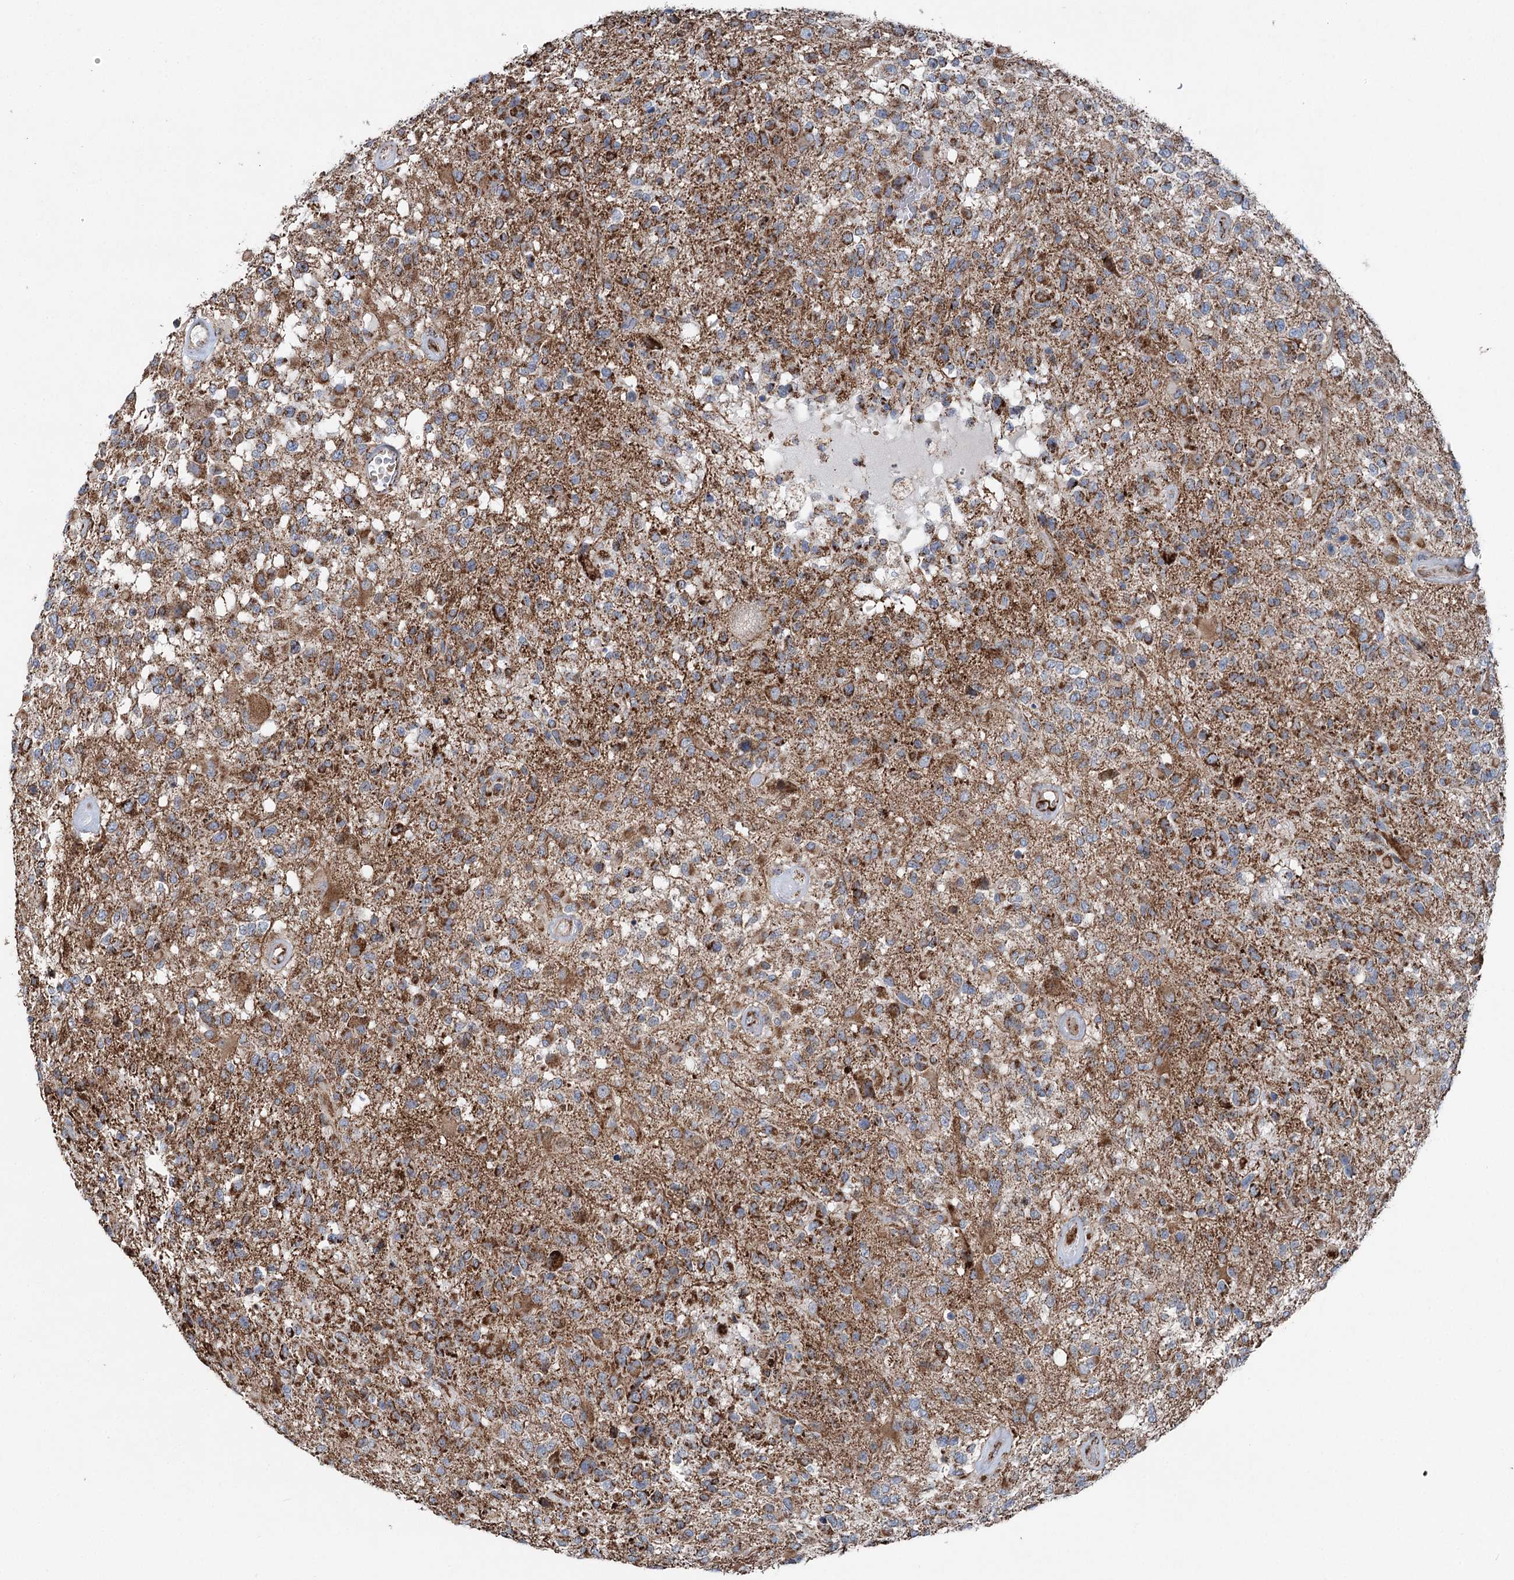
{"staining": {"intensity": "moderate", "quantity": ">75%", "location": "cytoplasmic/membranous"}, "tissue": "glioma", "cell_type": "Tumor cells", "image_type": "cancer", "snomed": [{"axis": "morphology", "description": "Glioma, malignant, High grade"}, {"axis": "morphology", "description": "Glioblastoma, NOS"}, {"axis": "topography", "description": "Brain"}], "caption": "Moderate cytoplasmic/membranous expression for a protein is present in about >75% of tumor cells of glioblastoma using IHC.", "gene": "UCN3", "patient": {"sex": "male", "age": 60}}